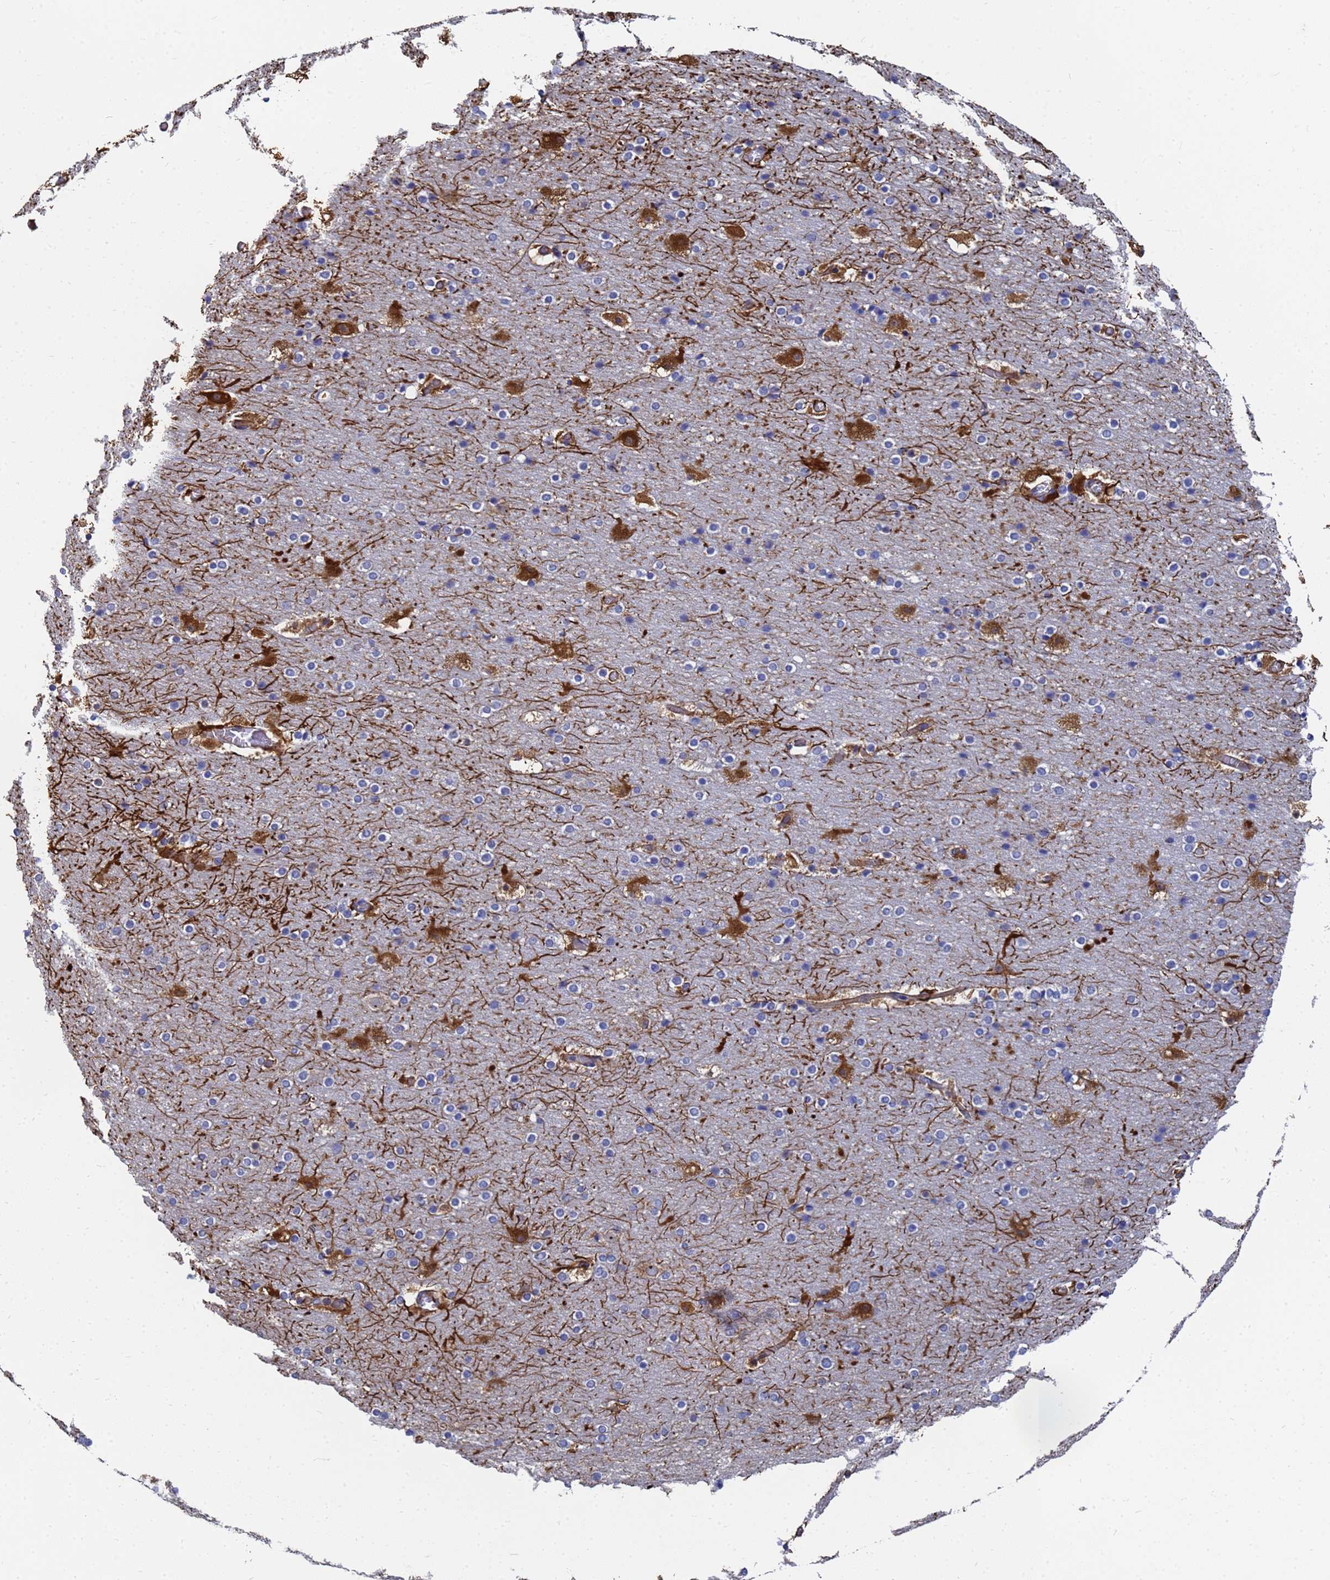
{"staining": {"intensity": "moderate", "quantity": ">75%", "location": "cytoplasmic/membranous"}, "tissue": "cerebral cortex", "cell_type": "Endothelial cells", "image_type": "normal", "snomed": [{"axis": "morphology", "description": "Normal tissue, NOS"}, {"axis": "topography", "description": "Cerebral cortex"}], "caption": "Moderate cytoplasmic/membranous protein positivity is seen in approximately >75% of endothelial cells in cerebral cortex. Immunohistochemistry stains the protein of interest in brown and the nuclei are stained blue.", "gene": "SYT13", "patient": {"sex": "male", "age": 57}}